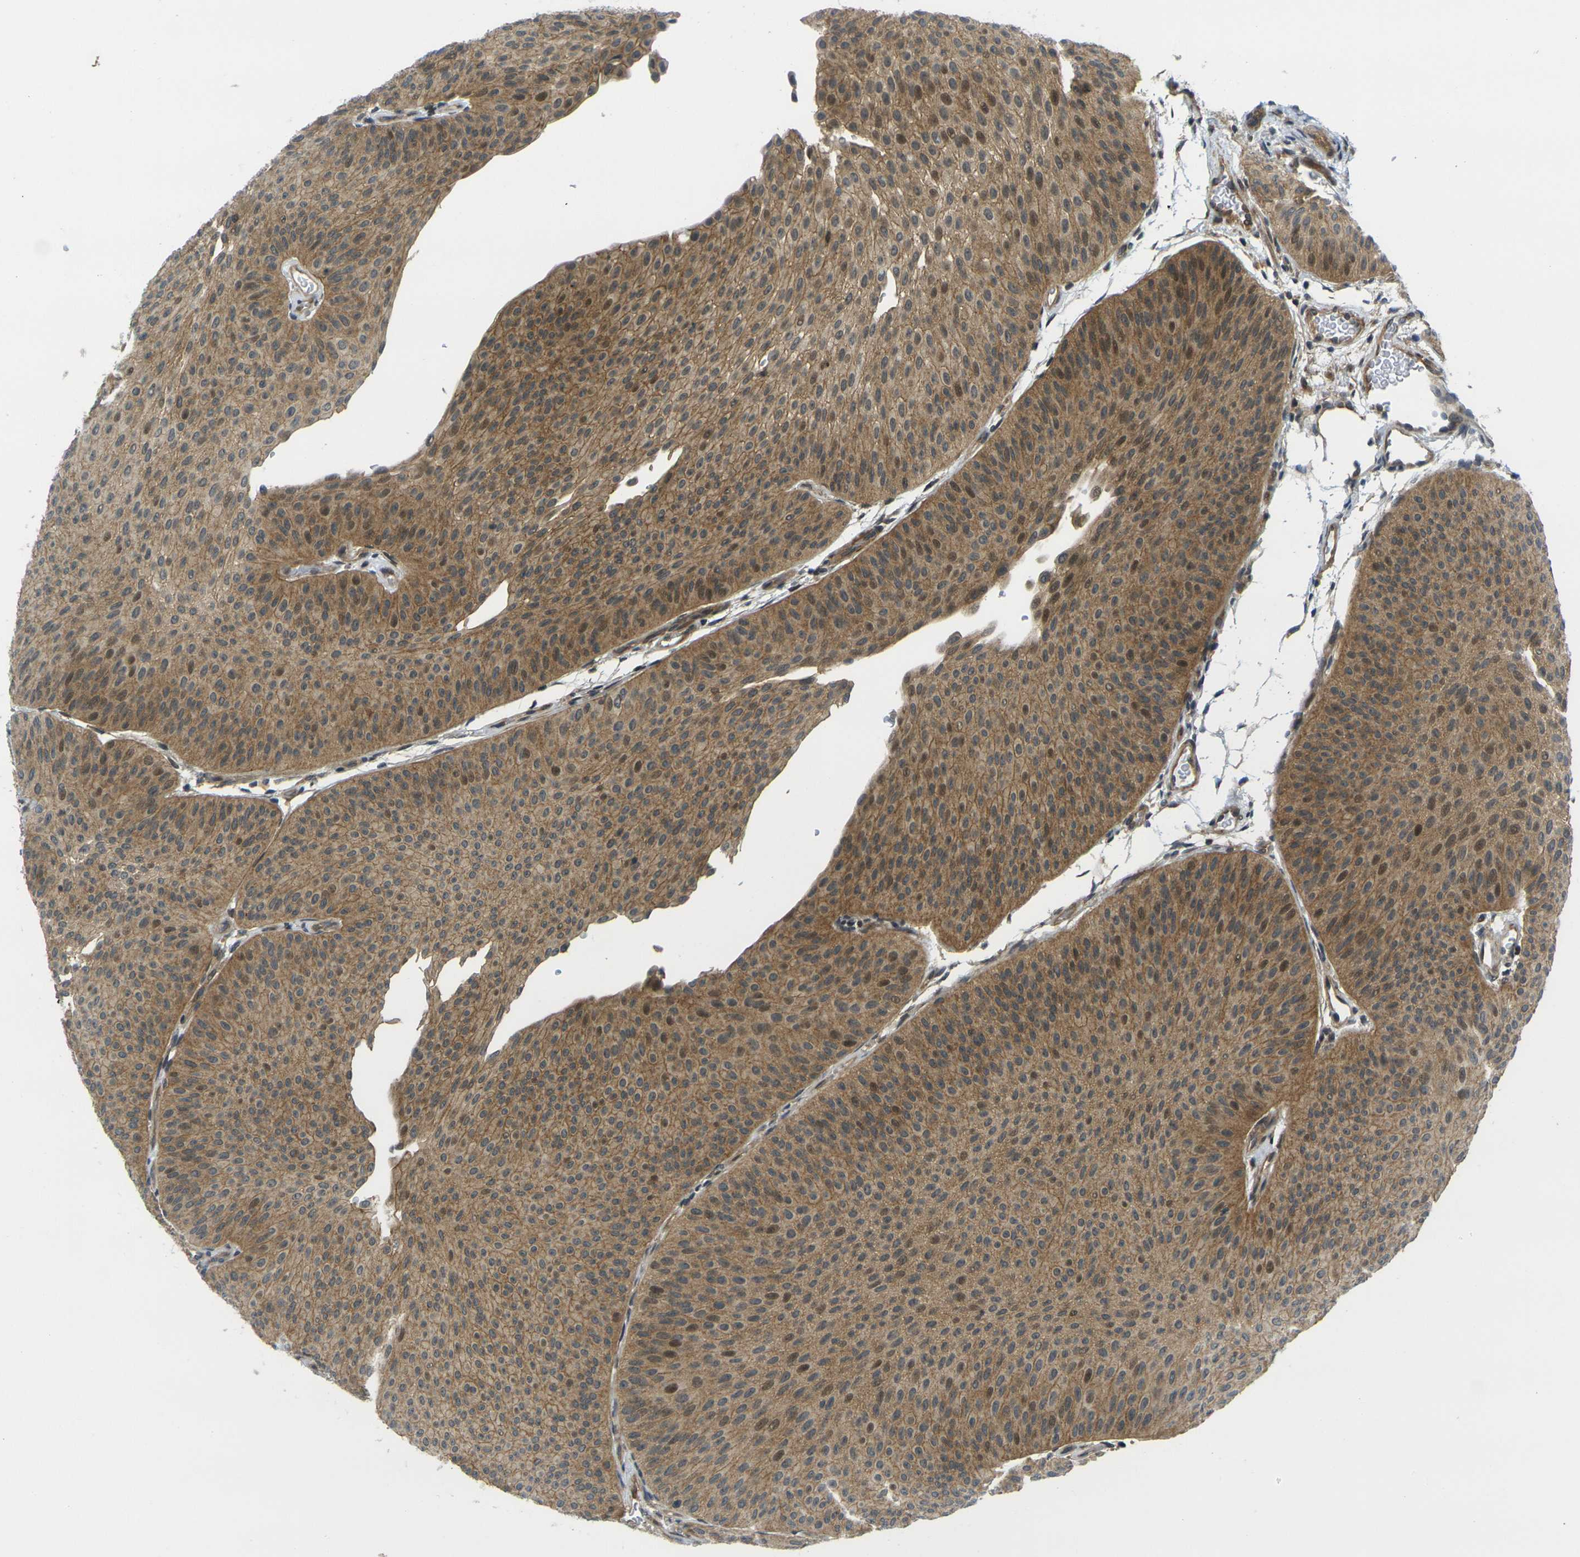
{"staining": {"intensity": "moderate", "quantity": ">75%", "location": "cytoplasmic/membranous,nuclear"}, "tissue": "urothelial cancer", "cell_type": "Tumor cells", "image_type": "cancer", "snomed": [{"axis": "morphology", "description": "Urothelial carcinoma, Low grade"}, {"axis": "topography", "description": "Urinary bladder"}], "caption": "IHC micrograph of human urothelial carcinoma (low-grade) stained for a protein (brown), which exhibits medium levels of moderate cytoplasmic/membranous and nuclear expression in about >75% of tumor cells.", "gene": "KCTD10", "patient": {"sex": "female", "age": 60}}